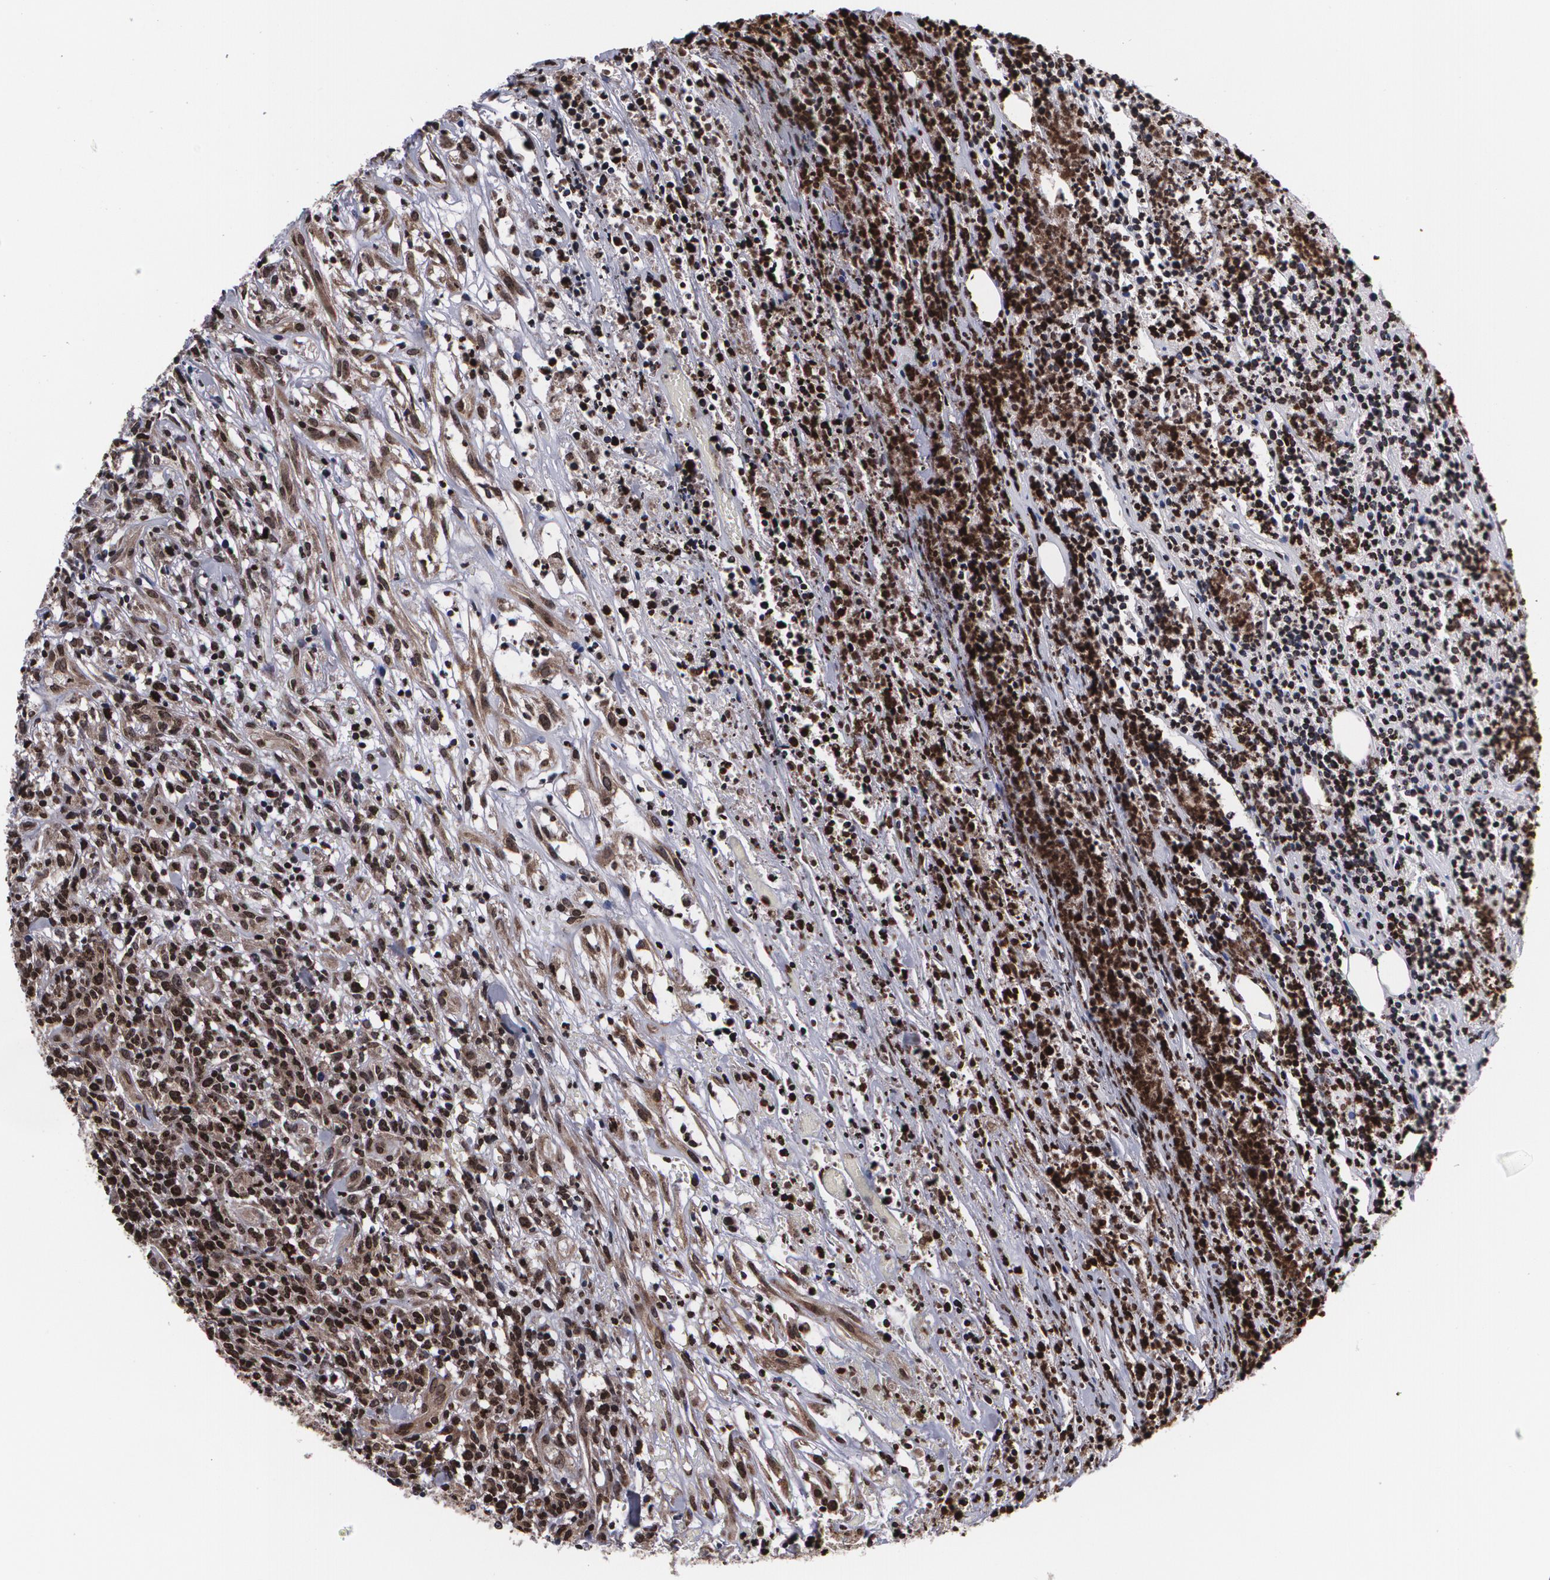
{"staining": {"intensity": "moderate", "quantity": ">75%", "location": "cytoplasmic/membranous,nuclear"}, "tissue": "lymphoma", "cell_type": "Tumor cells", "image_type": "cancer", "snomed": [{"axis": "morphology", "description": "Malignant lymphoma, non-Hodgkin's type, High grade"}, {"axis": "topography", "description": "Lymph node"}], "caption": "High-grade malignant lymphoma, non-Hodgkin's type stained with immunohistochemistry (IHC) reveals moderate cytoplasmic/membranous and nuclear expression in approximately >75% of tumor cells.", "gene": "MVP", "patient": {"sex": "female", "age": 73}}